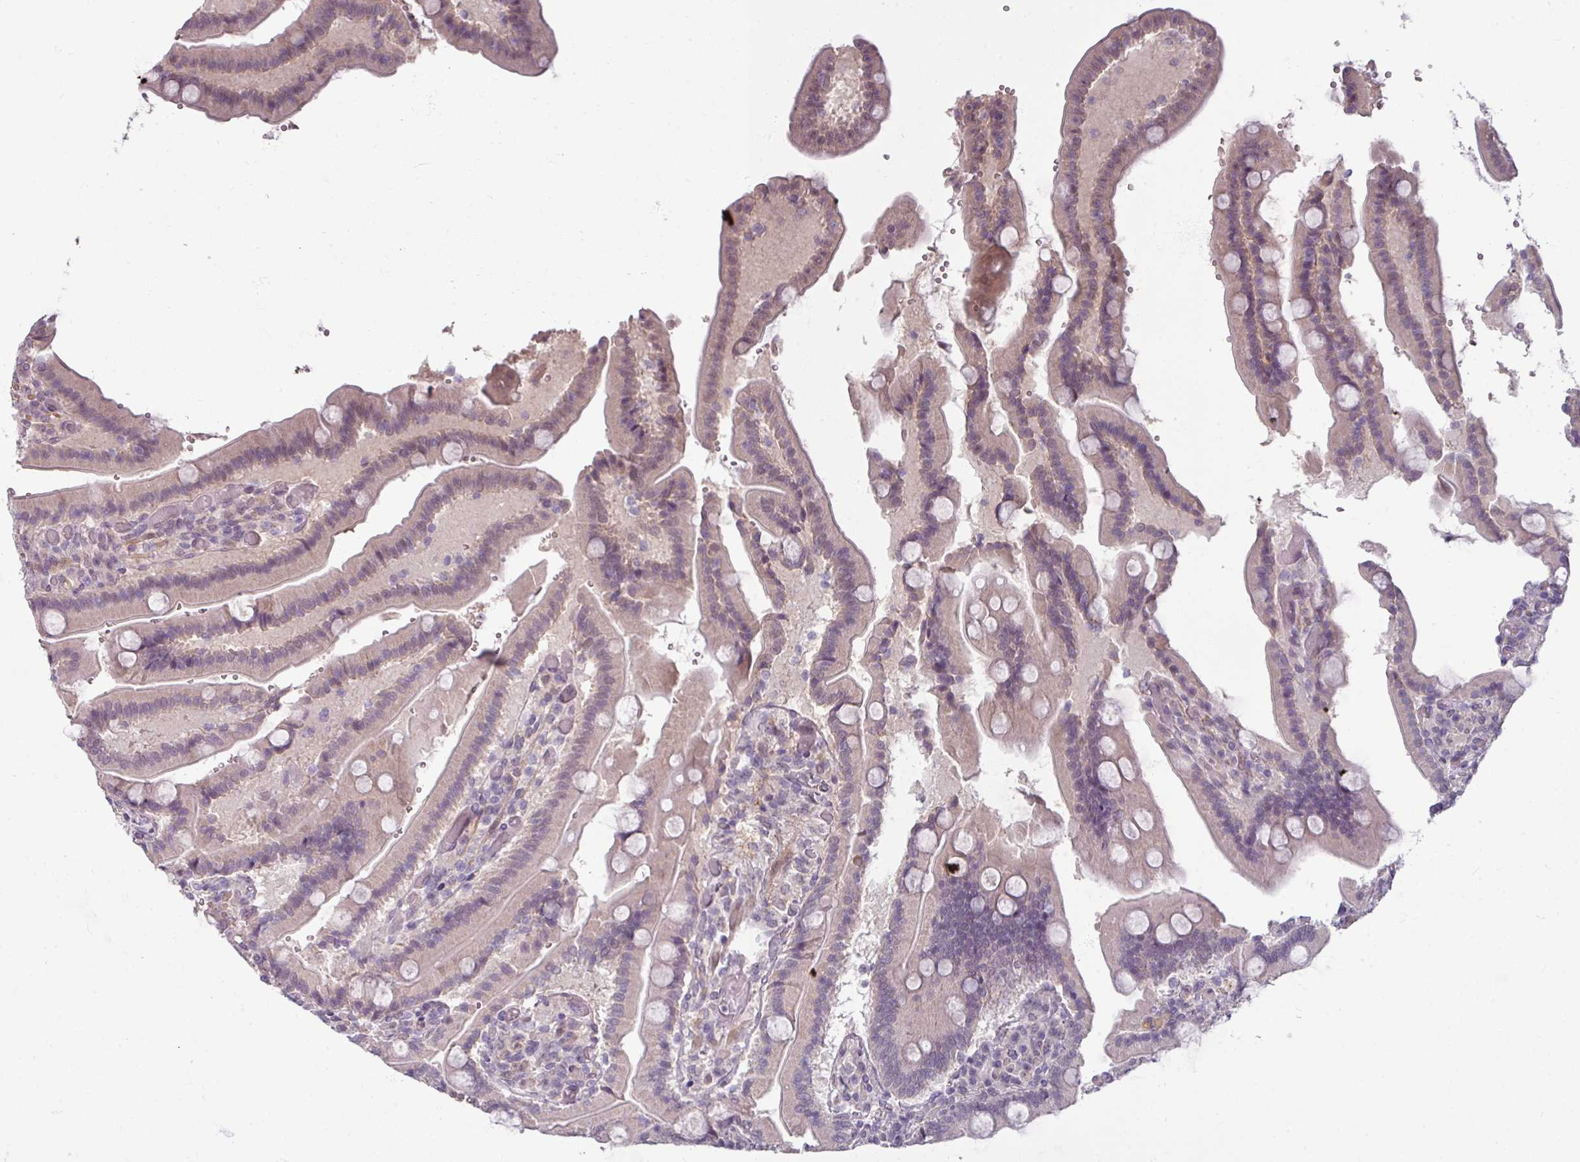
{"staining": {"intensity": "weak", "quantity": "25%-75%", "location": "cytoplasmic/membranous,nuclear"}, "tissue": "duodenum", "cell_type": "Glandular cells", "image_type": "normal", "snomed": [{"axis": "morphology", "description": "Normal tissue, NOS"}, {"axis": "topography", "description": "Duodenum"}], "caption": "Weak cytoplasmic/membranous,nuclear protein staining is seen in approximately 25%-75% of glandular cells in duodenum.", "gene": "UVSSA", "patient": {"sex": "female", "age": 62}}